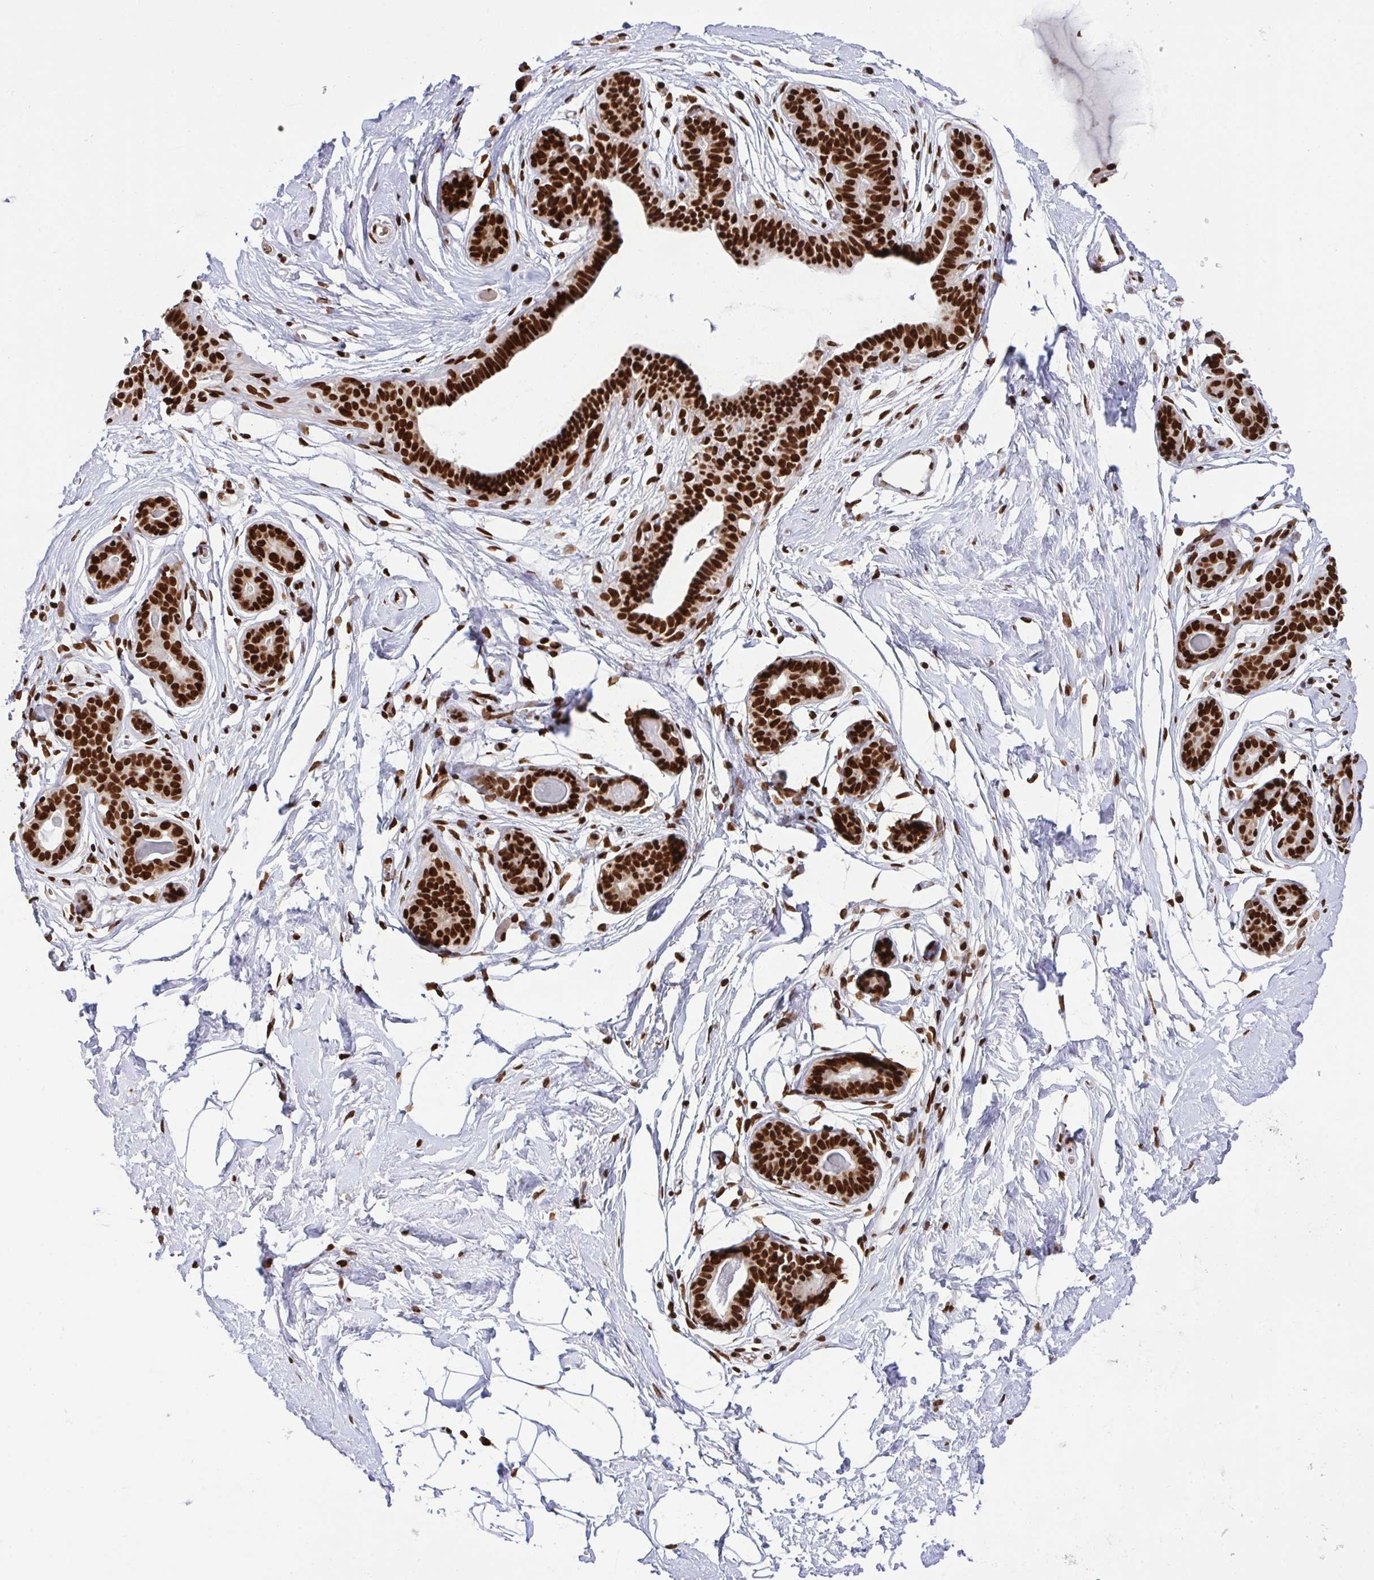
{"staining": {"intensity": "strong", "quantity": ">75%", "location": "nuclear"}, "tissue": "breast", "cell_type": "Adipocytes", "image_type": "normal", "snomed": [{"axis": "morphology", "description": "Normal tissue, NOS"}, {"axis": "topography", "description": "Breast"}], "caption": "IHC image of benign breast: human breast stained using IHC shows high levels of strong protein expression localized specifically in the nuclear of adipocytes, appearing as a nuclear brown color.", "gene": "ENSG00000268083", "patient": {"sex": "female", "age": 45}}